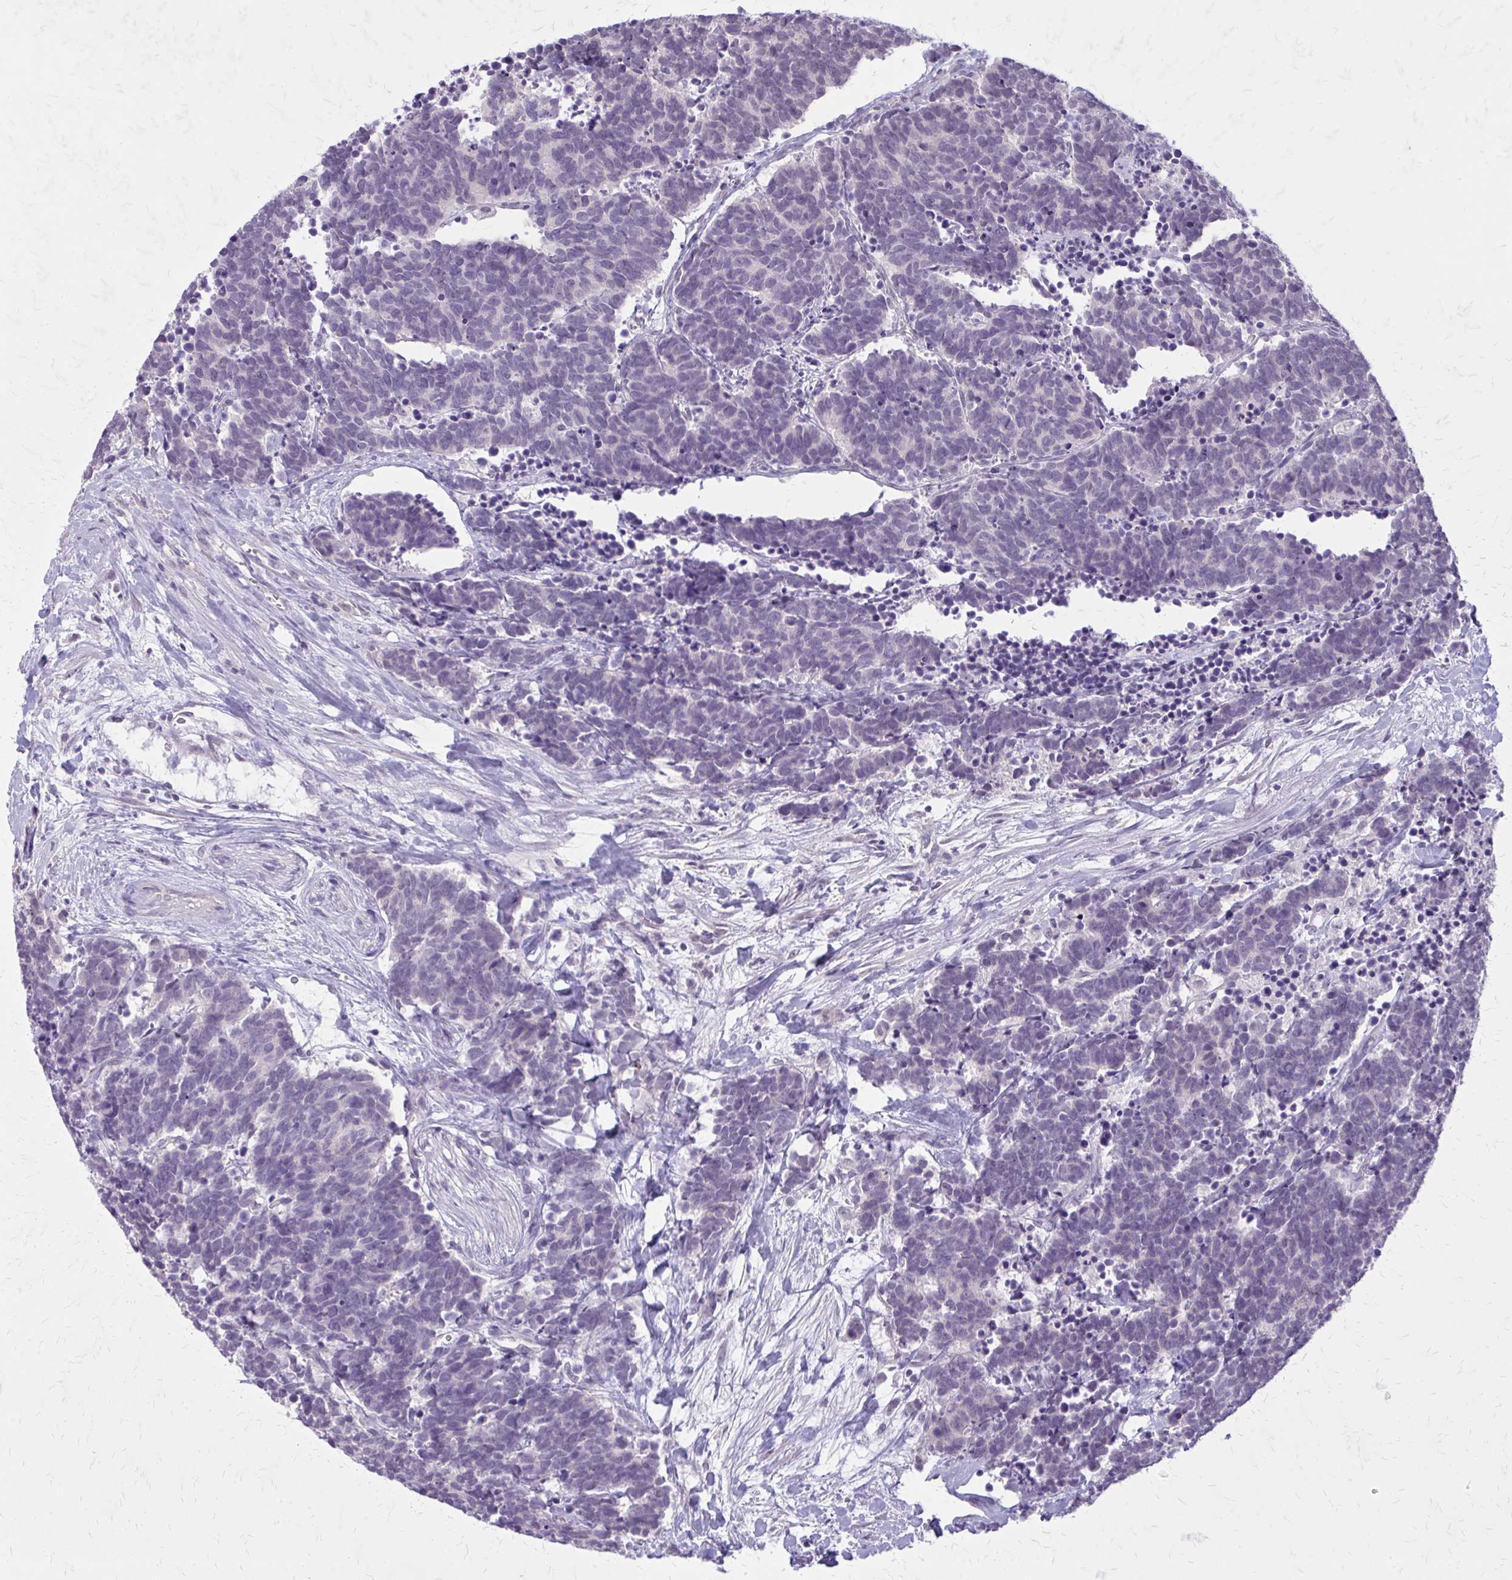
{"staining": {"intensity": "negative", "quantity": "none", "location": "none"}, "tissue": "carcinoid", "cell_type": "Tumor cells", "image_type": "cancer", "snomed": [{"axis": "morphology", "description": "Carcinoma, NOS"}, {"axis": "morphology", "description": "Carcinoid, malignant, NOS"}, {"axis": "topography", "description": "Prostate"}], "caption": "Tumor cells show no significant expression in carcinoid. Brightfield microscopy of immunohistochemistry (IHC) stained with DAB (3,3'-diaminobenzidine) (brown) and hematoxylin (blue), captured at high magnification.", "gene": "PLCB1", "patient": {"sex": "male", "age": 57}}